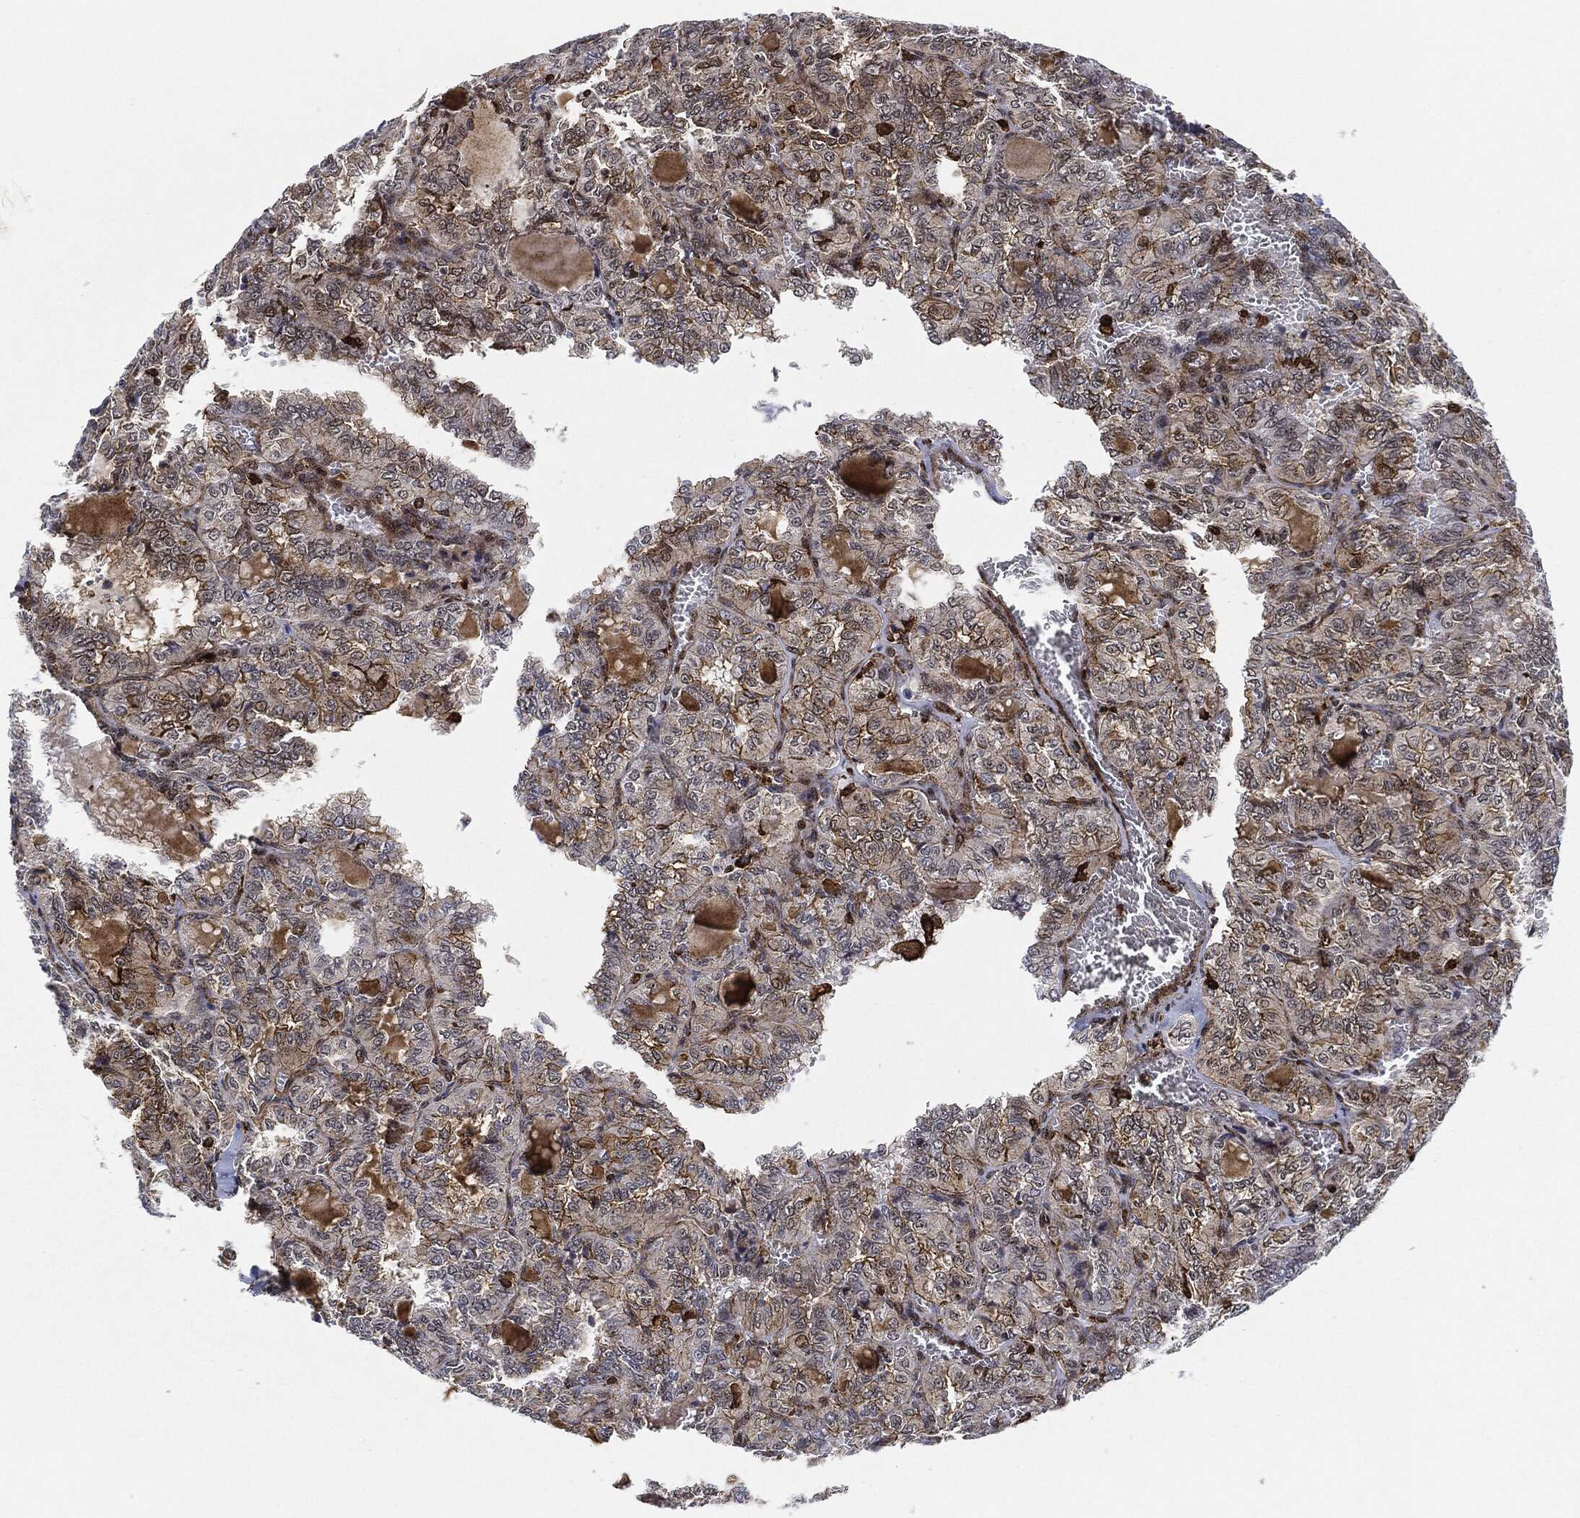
{"staining": {"intensity": "negative", "quantity": "none", "location": "none"}, "tissue": "thyroid cancer", "cell_type": "Tumor cells", "image_type": "cancer", "snomed": [{"axis": "morphology", "description": "Papillary adenocarcinoma, NOS"}, {"axis": "topography", "description": "Thyroid gland"}], "caption": "The photomicrograph exhibits no significant positivity in tumor cells of thyroid papillary adenocarcinoma. Nuclei are stained in blue.", "gene": "NANOS3", "patient": {"sex": "female", "age": 41}}